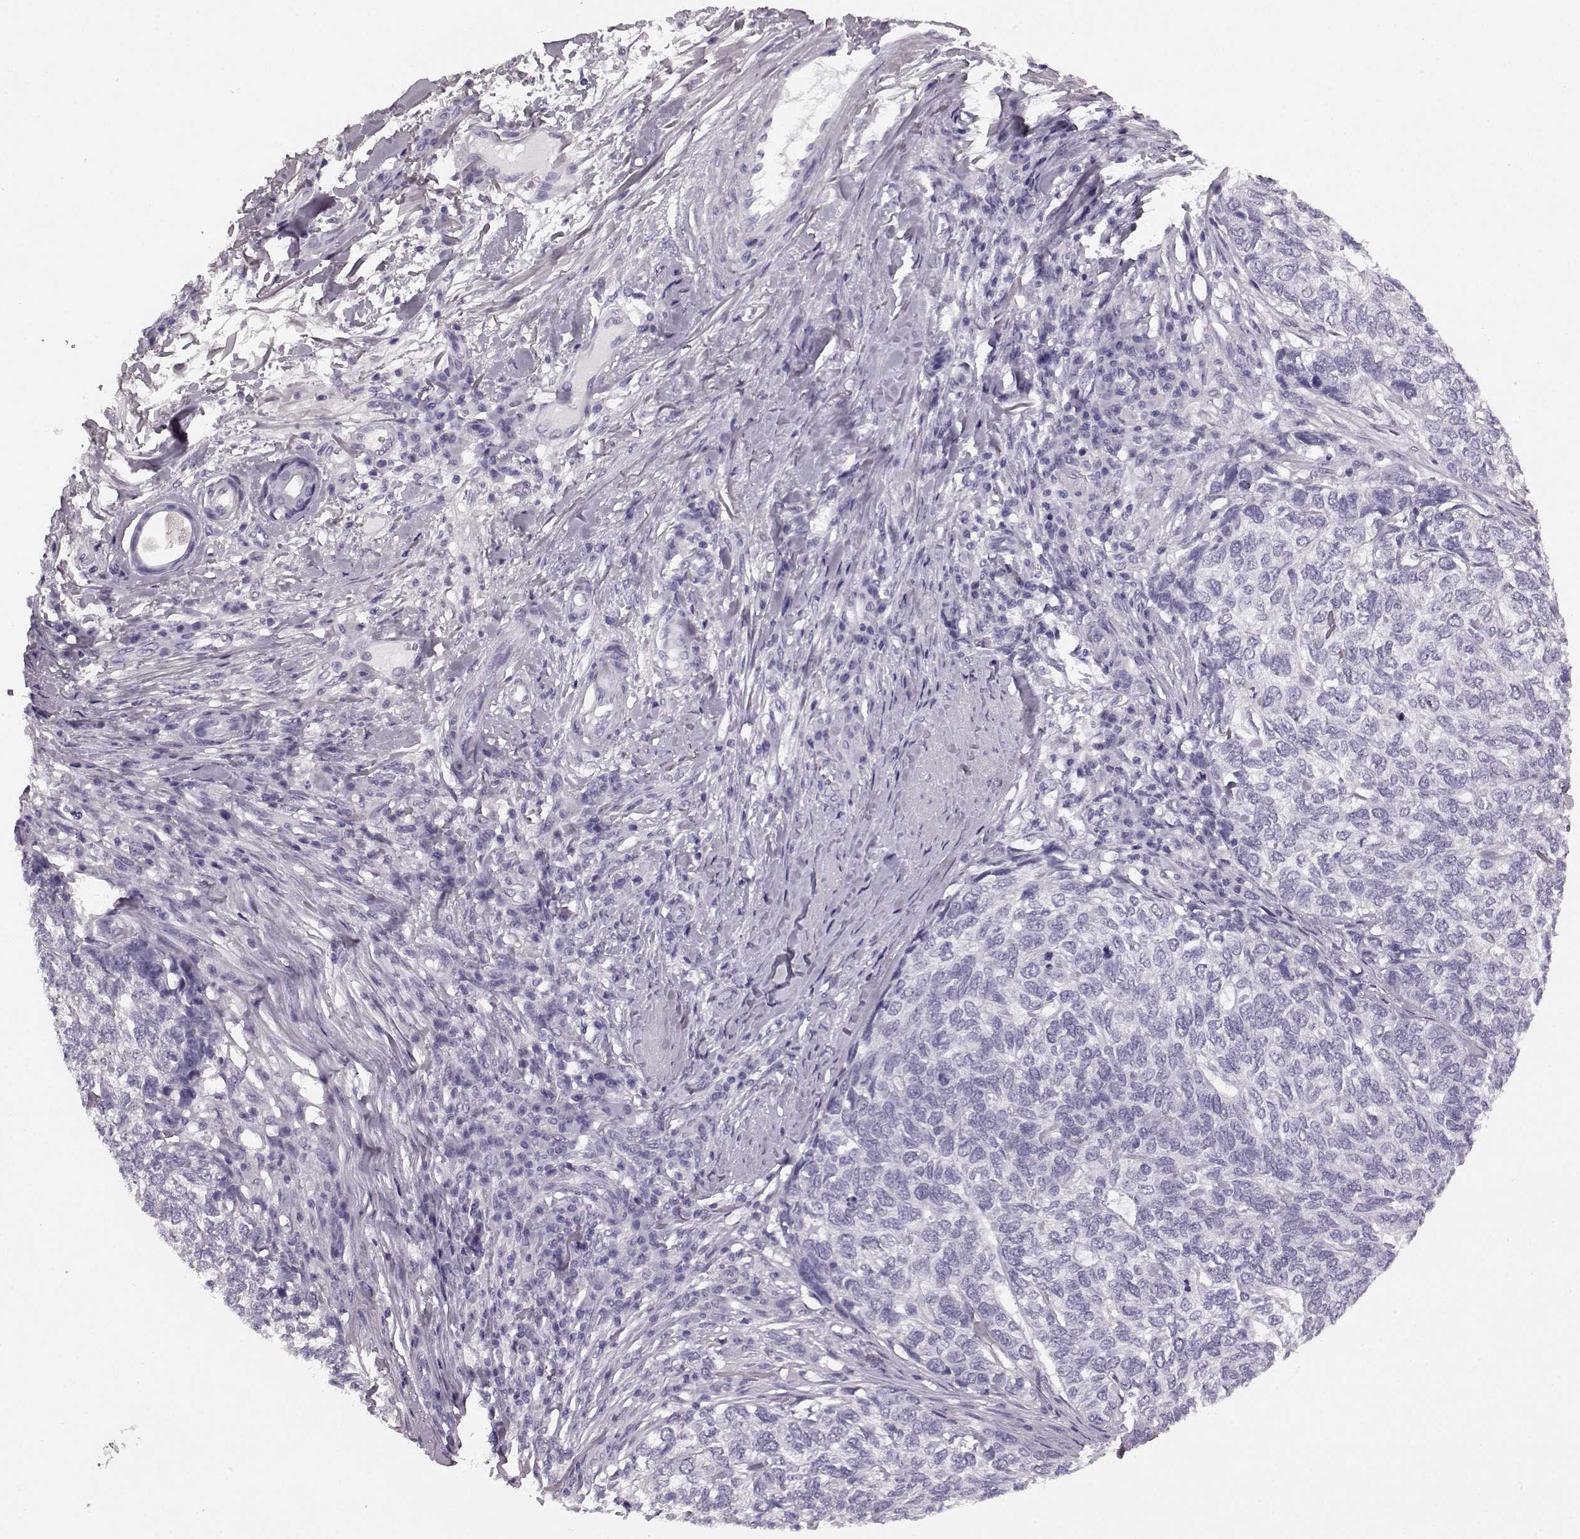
{"staining": {"intensity": "negative", "quantity": "none", "location": "none"}, "tissue": "skin cancer", "cell_type": "Tumor cells", "image_type": "cancer", "snomed": [{"axis": "morphology", "description": "Basal cell carcinoma"}, {"axis": "topography", "description": "Skin"}], "caption": "Tumor cells show no significant protein positivity in basal cell carcinoma (skin).", "gene": "AIPL1", "patient": {"sex": "female", "age": 65}}